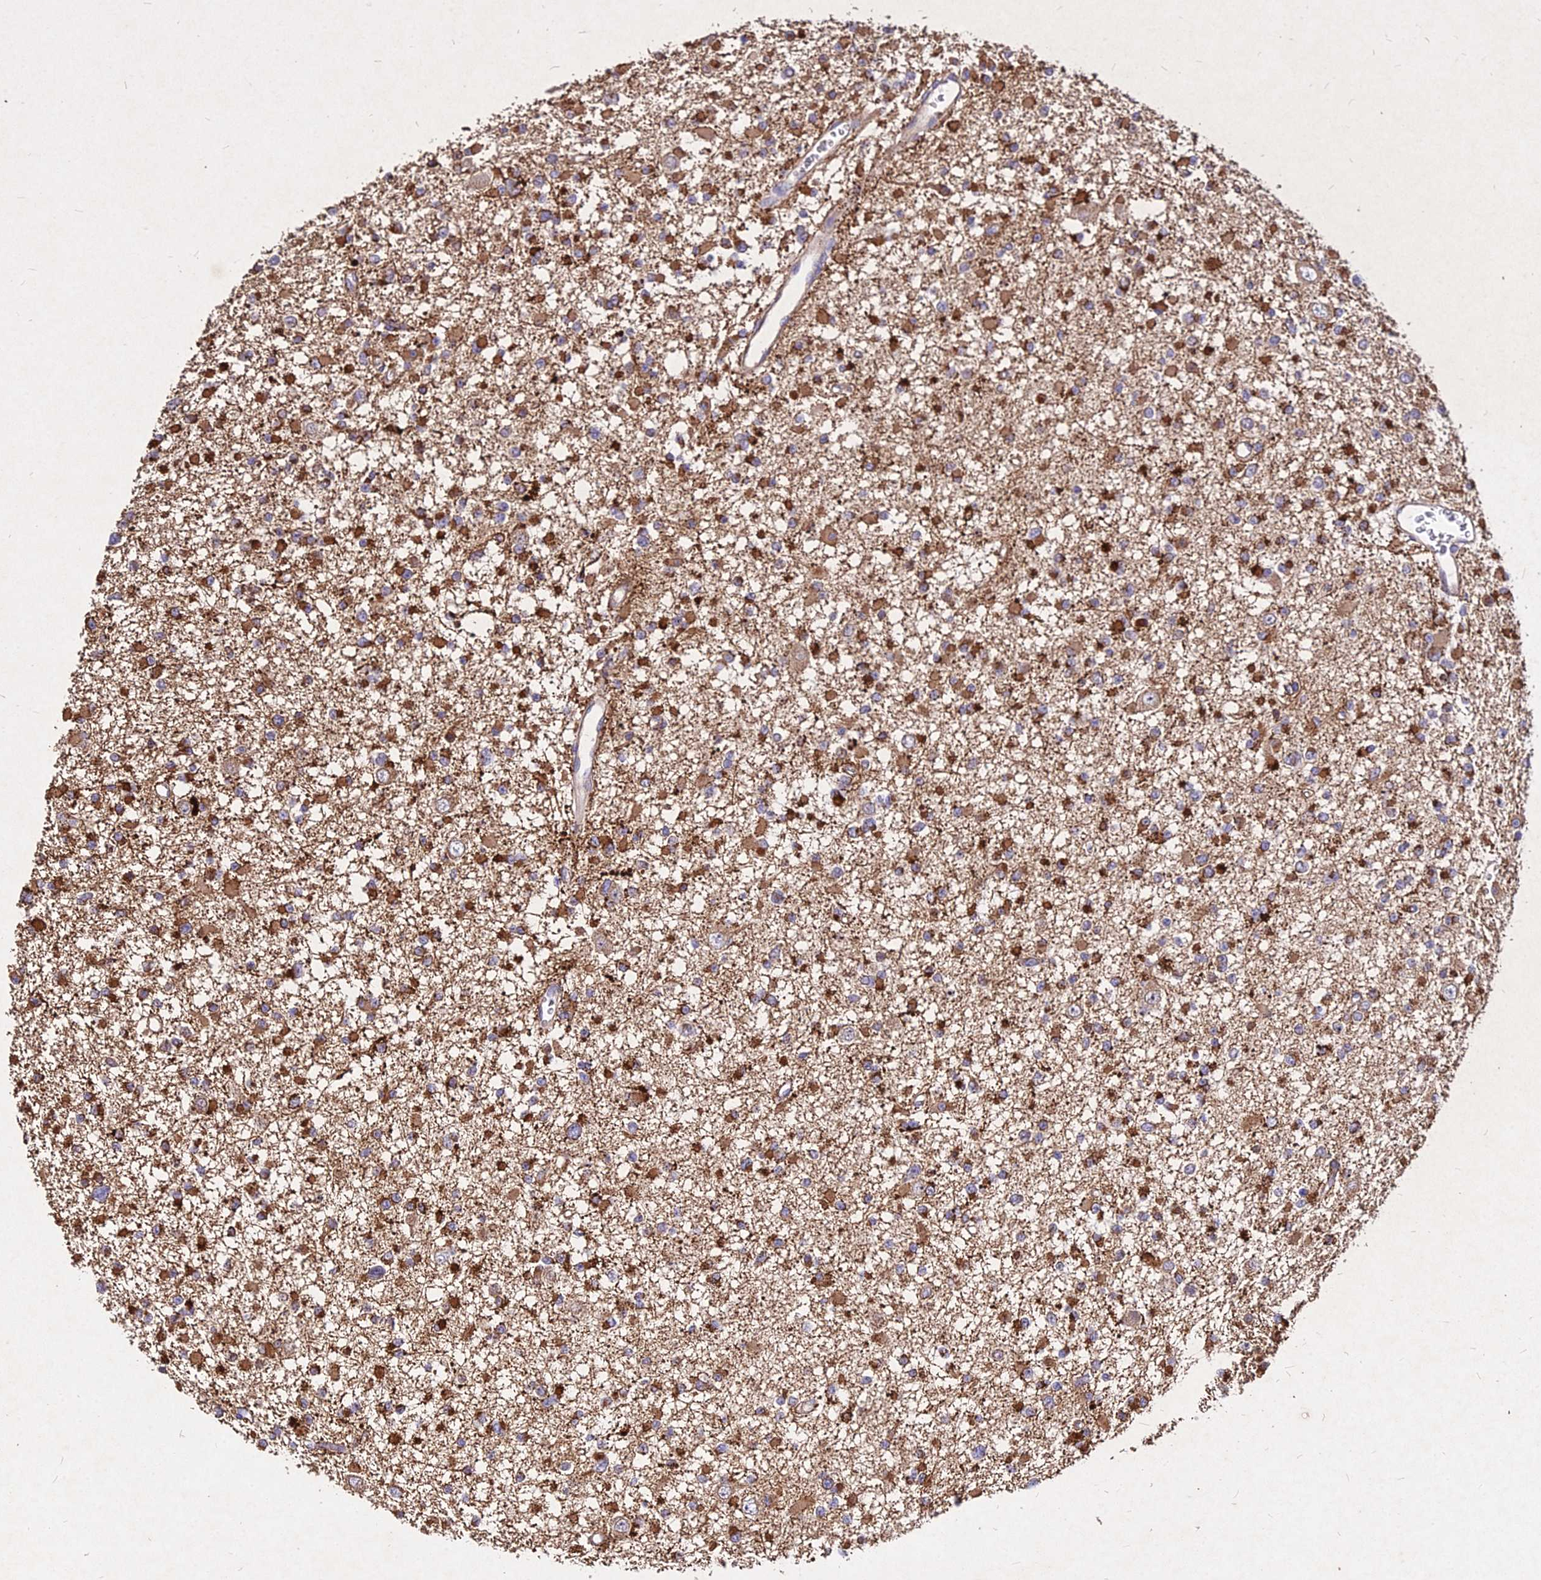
{"staining": {"intensity": "moderate", "quantity": ">75%", "location": "cytoplasmic/membranous"}, "tissue": "glioma", "cell_type": "Tumor cells", "image_type": "cancer", "snomed": [{"axis": "morphology", "description": "Glioma, malignant, Low grade"}, {"axis": "topography", "description": "Brain"}], "caption": "Glioma stained for a protein (brown) reveals moderate cytoplasmic/membranous positive positivity in about >75% of tumor cells.", "gene": "SKA1", "patient": {"sex": "female", "age": 22}}